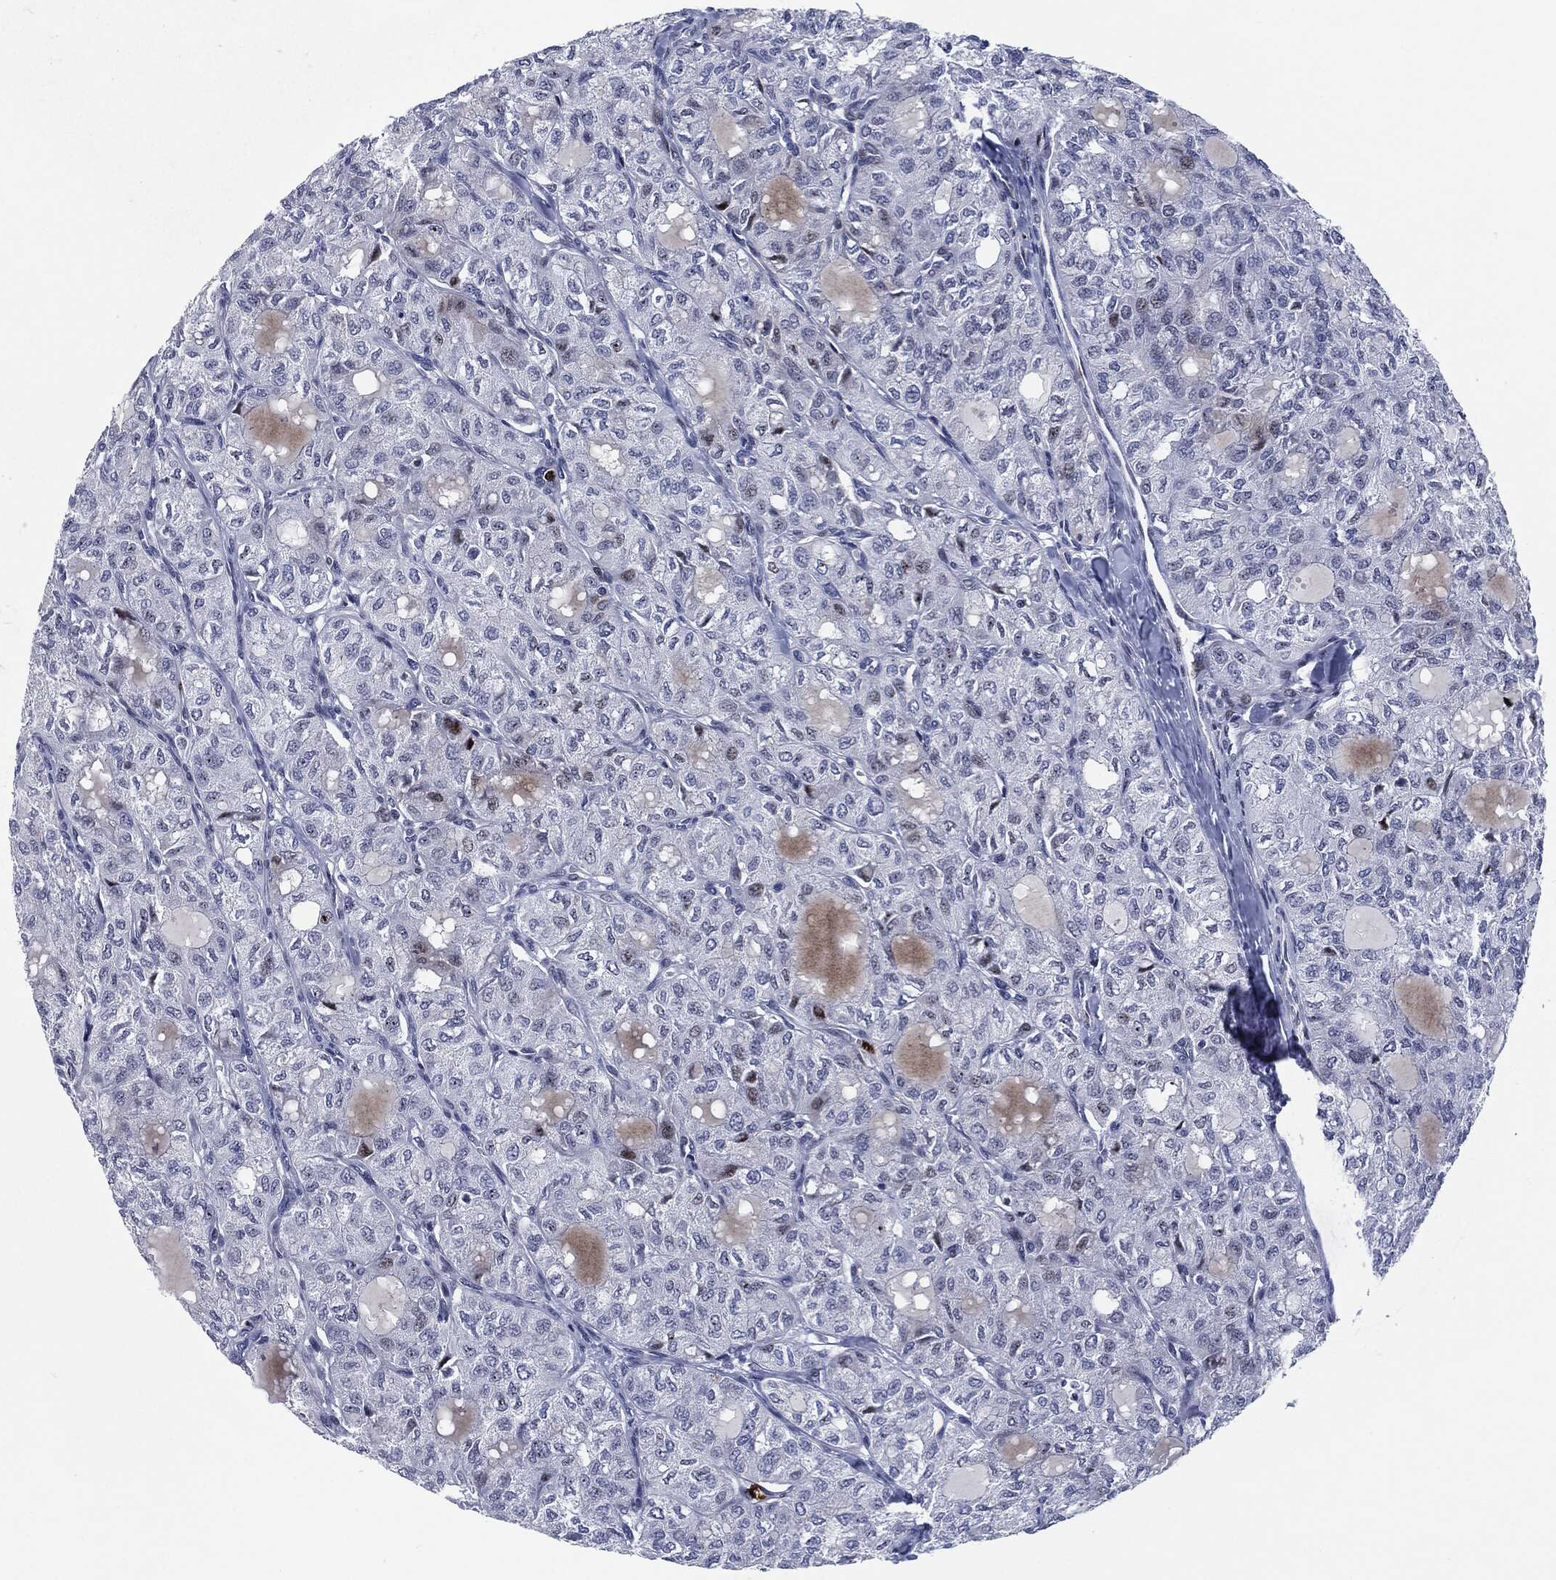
{"staining": {"intensity": "negative", "quantity": "none", "location": "none"}, "tissue": "thyroid cancer", "cell_type": "Tumor cells", "image_type": "cancer", "snomed": [{"axis": "morphology", "description": "Follicular adenoma carcinoma, NOS"}, {"axis": "topography", "description": "Thyroid gland"}], "caption": "DAB (3,3'-diaminobenzidine) immunohistochemical staining of human thyroid cancer demonstrates no significant staining in tumor cells. (DAB immunohistochemistry with hematoxylin counter stain).", "gene": "MPO", "patient": {"sex": "male", "age": 75}}